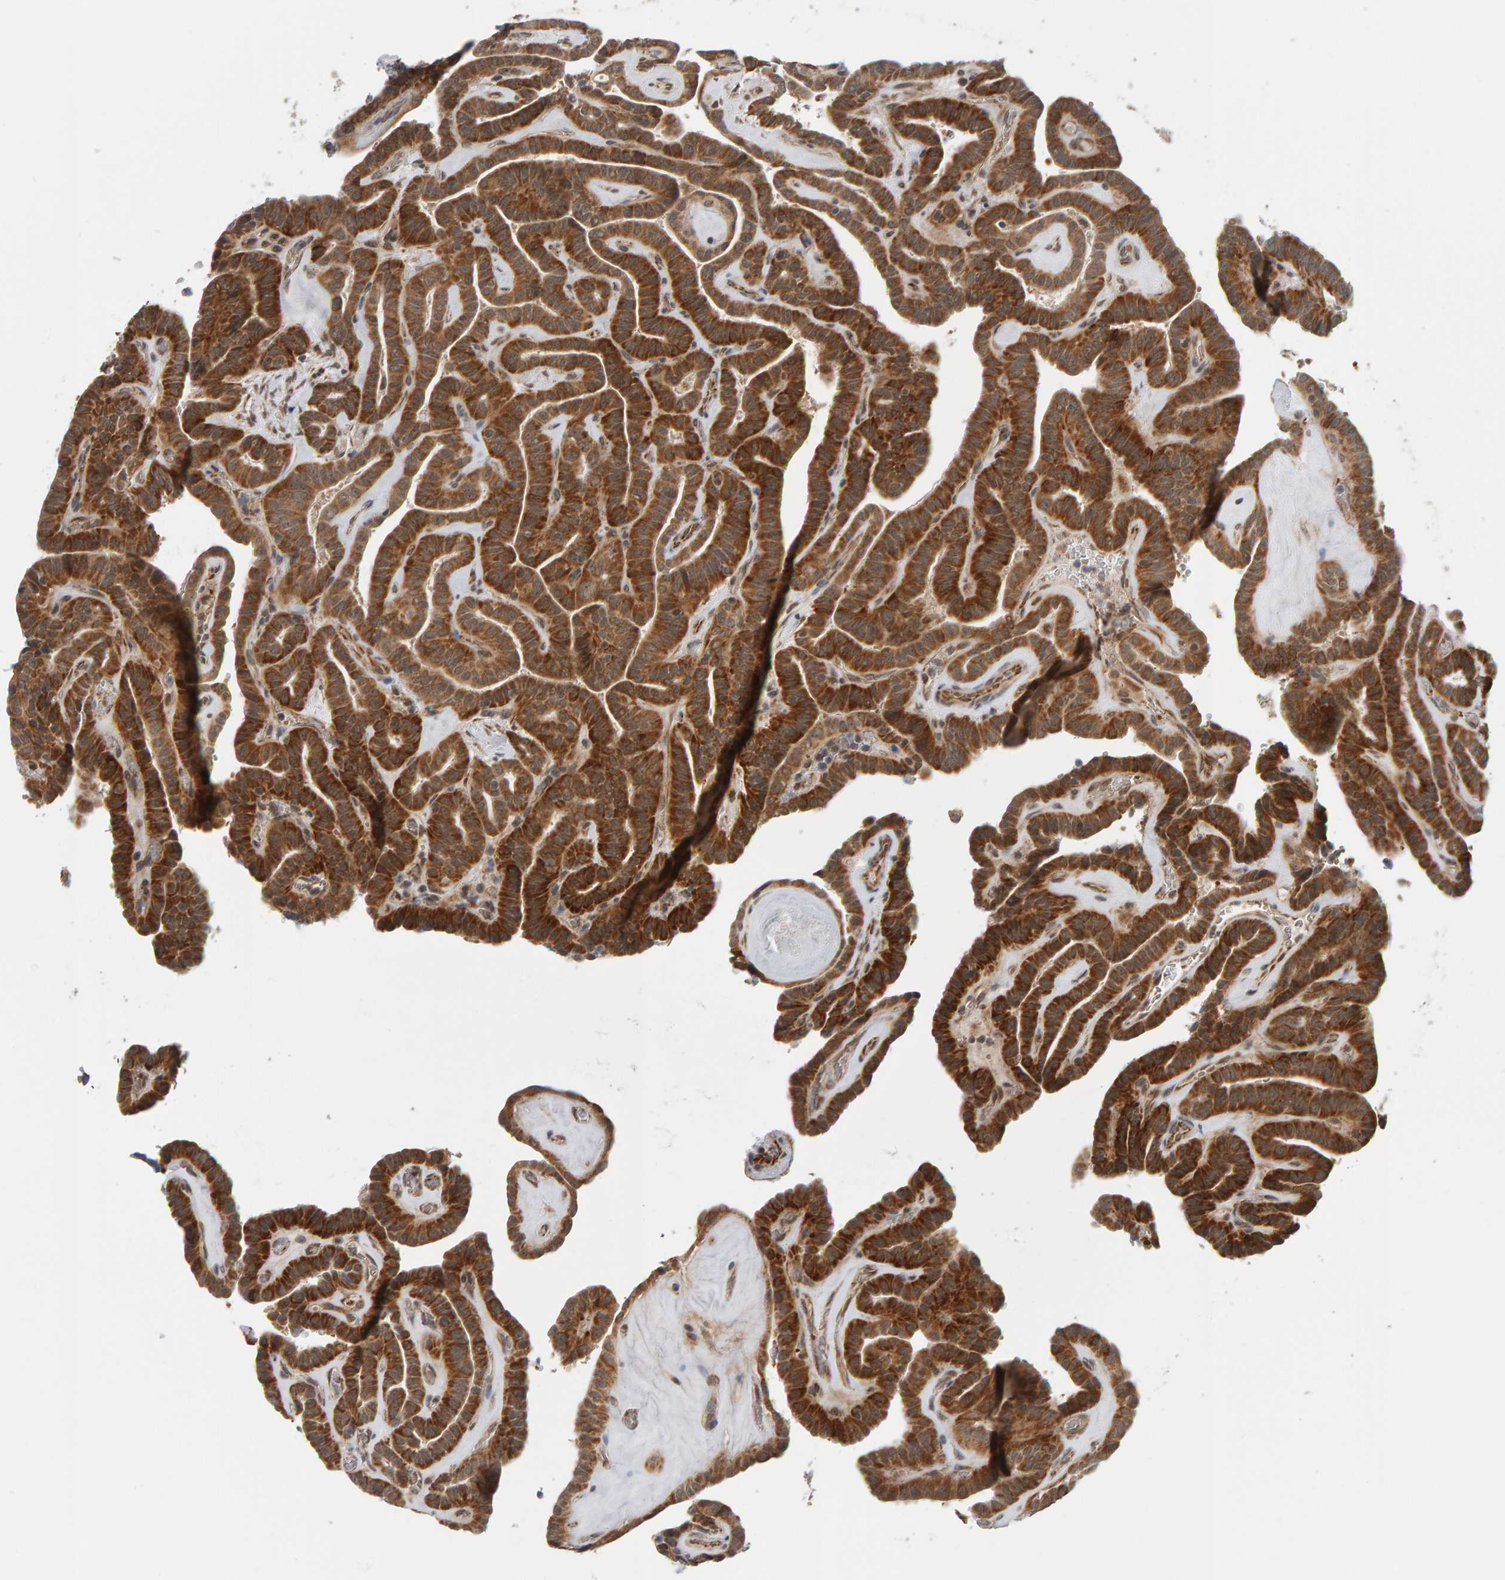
{"staining": {"intensity": "strong", "quantity": ">75%", "location": "cytoplasmic/membranous"}, "tissue": "thyroid cancer", "cell_type": "Tumor cells", "image_type": "cancer", "snomed": [{"axis": "morphology", "description": "Papillary adenocarcinoma, NOS"}, {"axis": "topography", "description": "Thyroid gland"}], "caption": "Immunohistochemical staining of papillary adenocarcinoma (thyroid) demonstrates high levels of strong cytoplasmic/membranous staining in approximately >75% of tumor cells. The protein of interest is shown in brown color, while the nuclei are stained blue.", "gene": "DAP3", "patient": {"sex": "male", "age": 77}}